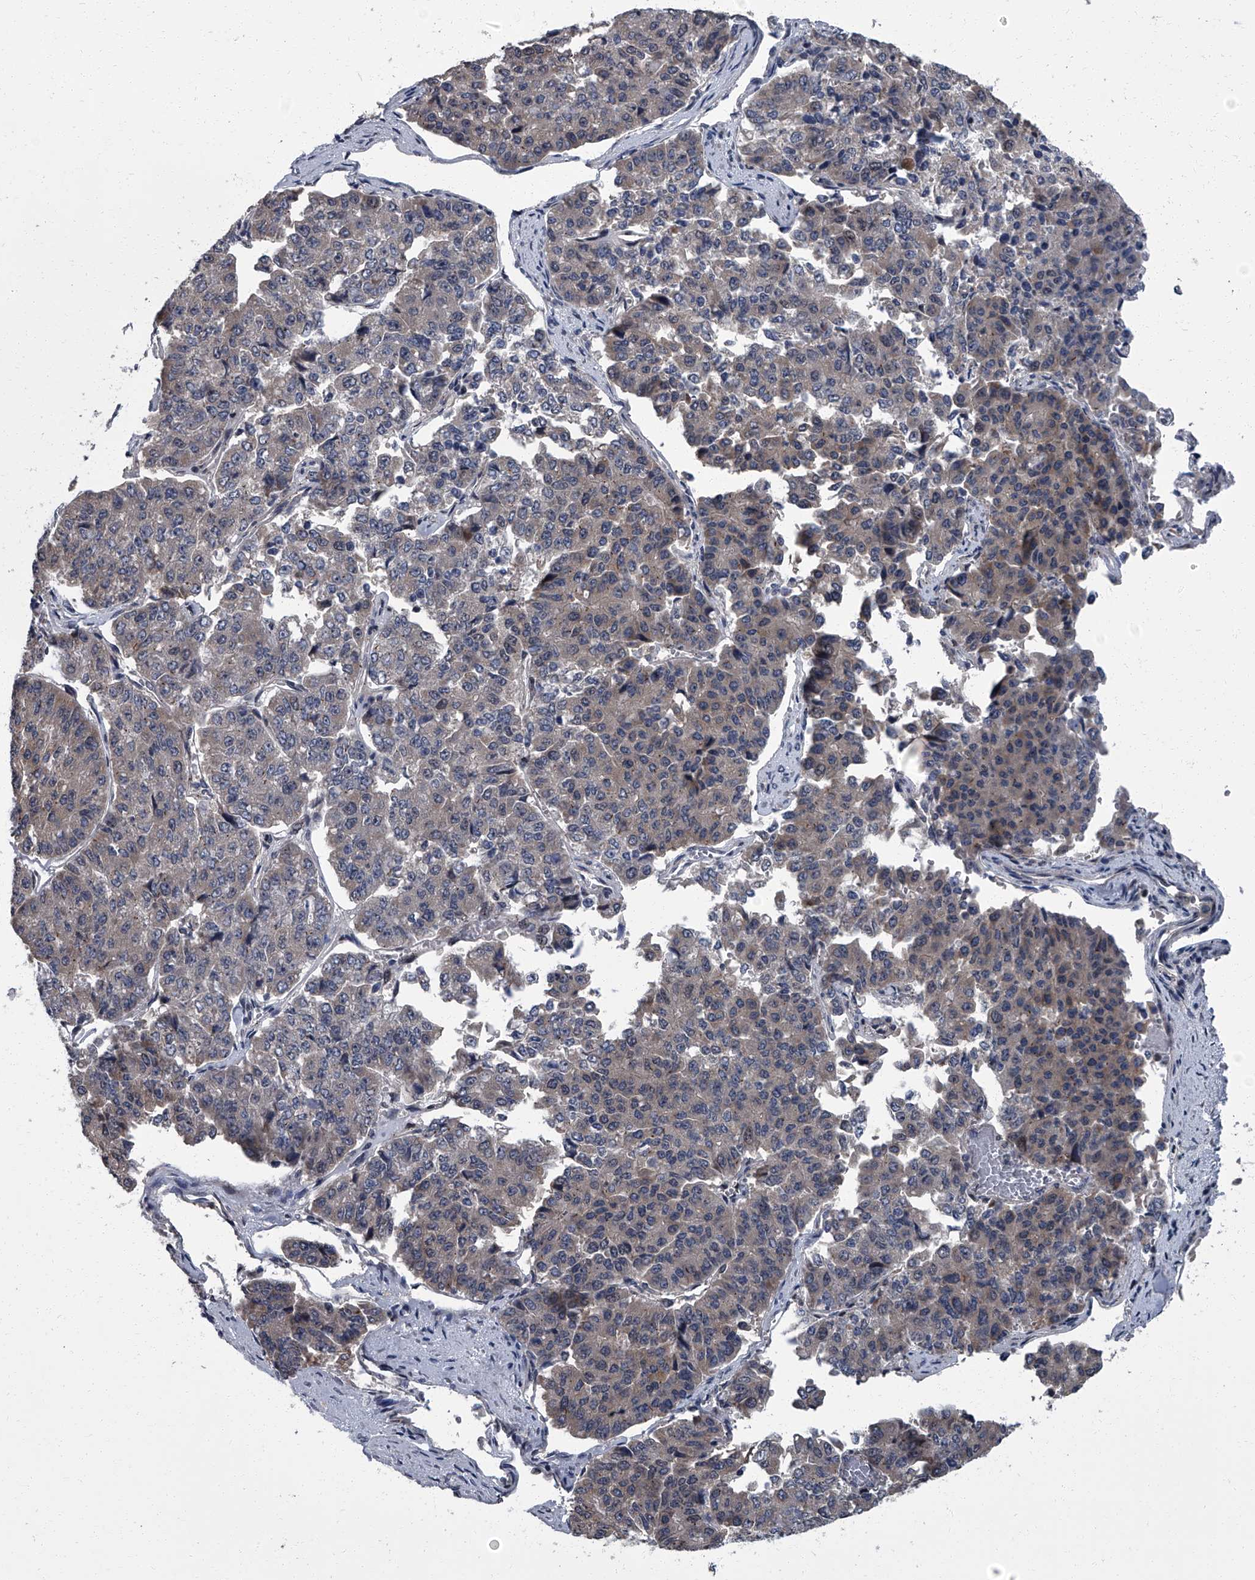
{"staining": {"intensity": "negative", "quantity": "none", "location": "none"}, "tissue": "pancreatic cancer", "cell_type": "Tumor cells", "image_type": "cancer", "snomed": [{"axis": "morphology", "description": "Adenocarcinoma, NOS"}, {"axis": "topography", "description": "Pancreas"}], "caption": "There is no significant staining in tumor cells of pancreatic cancer (adenocarcinoma). (Immunohistochemistry, brightfield microscopy, high magnification).", "gene": "ZNF274", "patient": {"sex": "male", "age": 50}}